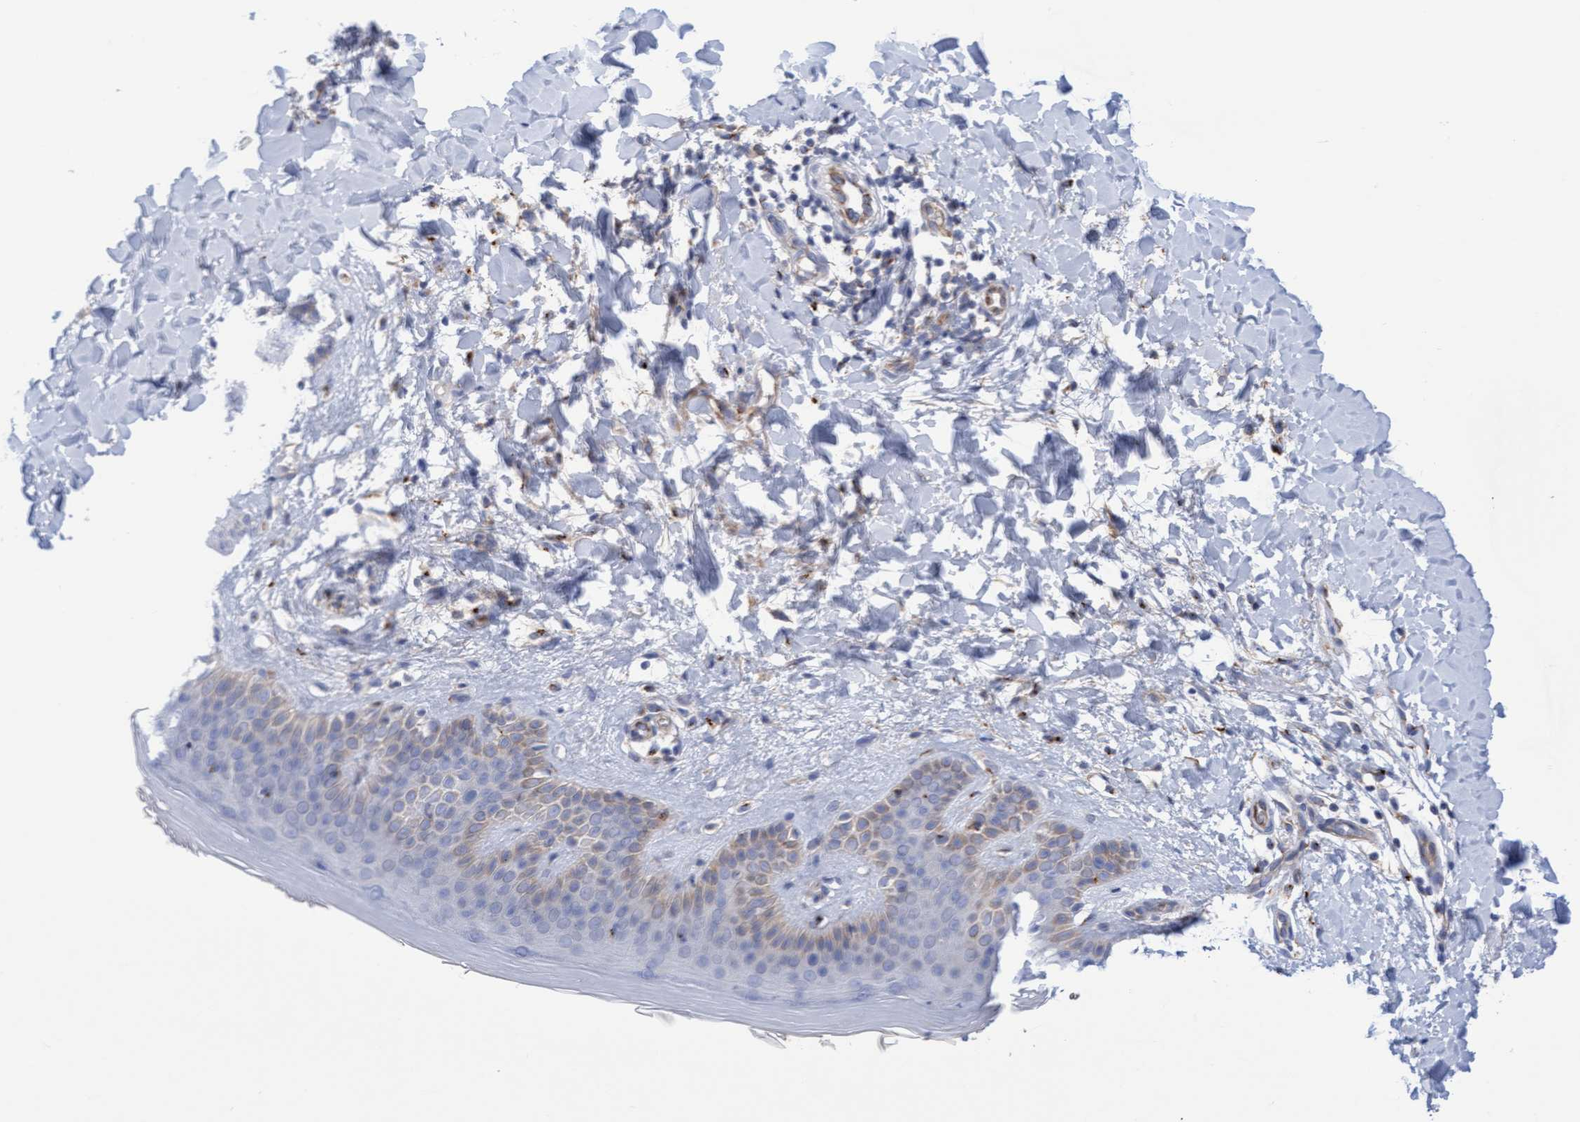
{"staining": {"intensity": "moderate", "quantity": "25%-75%", "location": "cytoplasmic/membranous"}, "tissue": "skin", "cell_type": "Fibroblasts", "image_type": "normal", "snomed": [{"axis": "morphology", "description": "Normal tissue, NOS"}, {"axis": "morphology", "description": "Malignant melanoma, Metastatic site"}, {"axis": "topography", "description": "Skin"}], "caption": "This micrograph shows benign skin stained with immunohistochemistry to label a protein in brown. The cytoplasmic/membranous of fibroblasts show moderate positivity for the protein. Nuclei are counter-stained blue.", "gene": "GGTA1", "patient": {"sex": "male", "age": 41}}